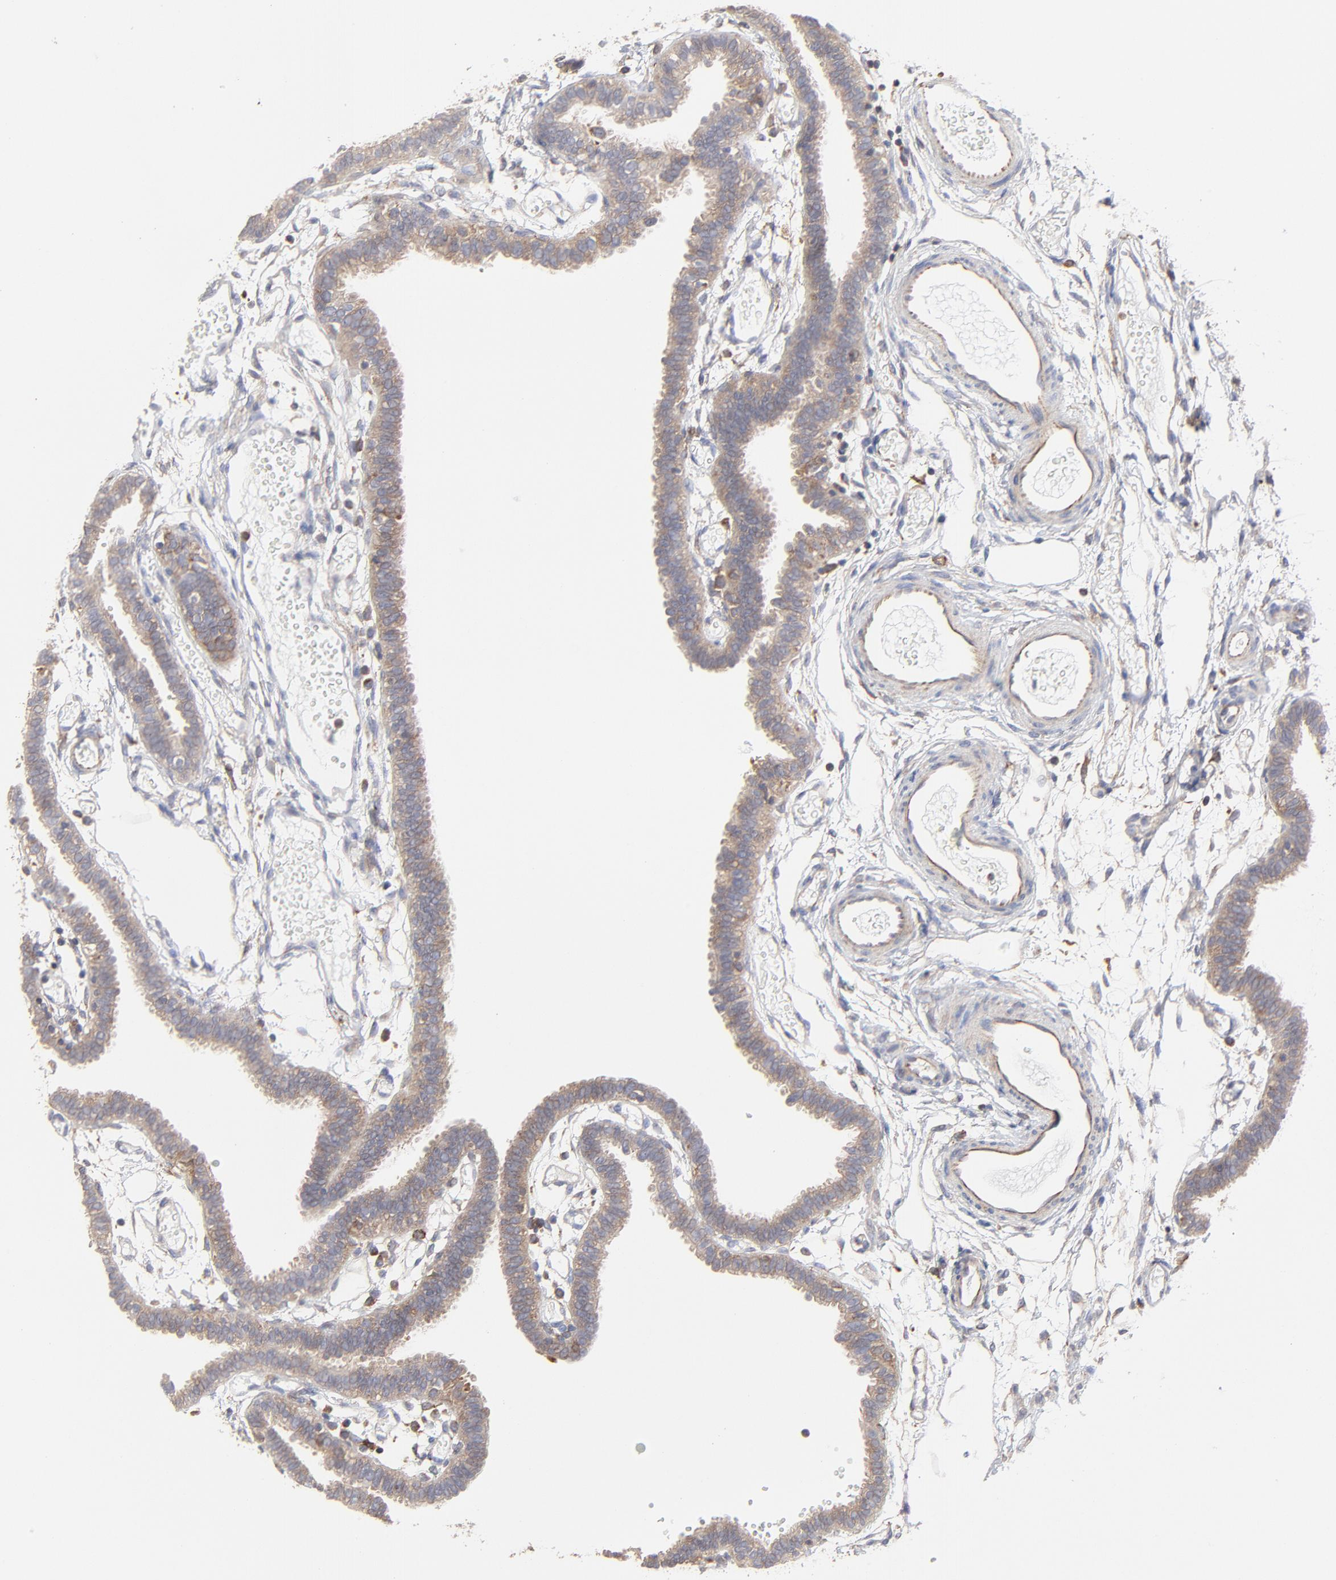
{"staining": {"intensity": "moderate", "quantity": ">75%", "location": "cytoplasmic/membranous"}, "tissue": "fallopian tube", "cell_type": "Glandular cells", "image_type": "normal", "snomed": [{"axis": "morphology", "description": "Normal tissue, NOS"}, {"axis": "topography", "description": "Fallopian tube"}], "caption": "A high-resolution image shows immunohistochemistry staining of benign fallopian tube, which reveals moderate cytoplasmic/membranous expression in about >75% of glandular cells. The protein is shown in brown color, while the nuclei are stained blue.", "gene": "RAB9A", "patient": {"sex": "female", "age": 29}}